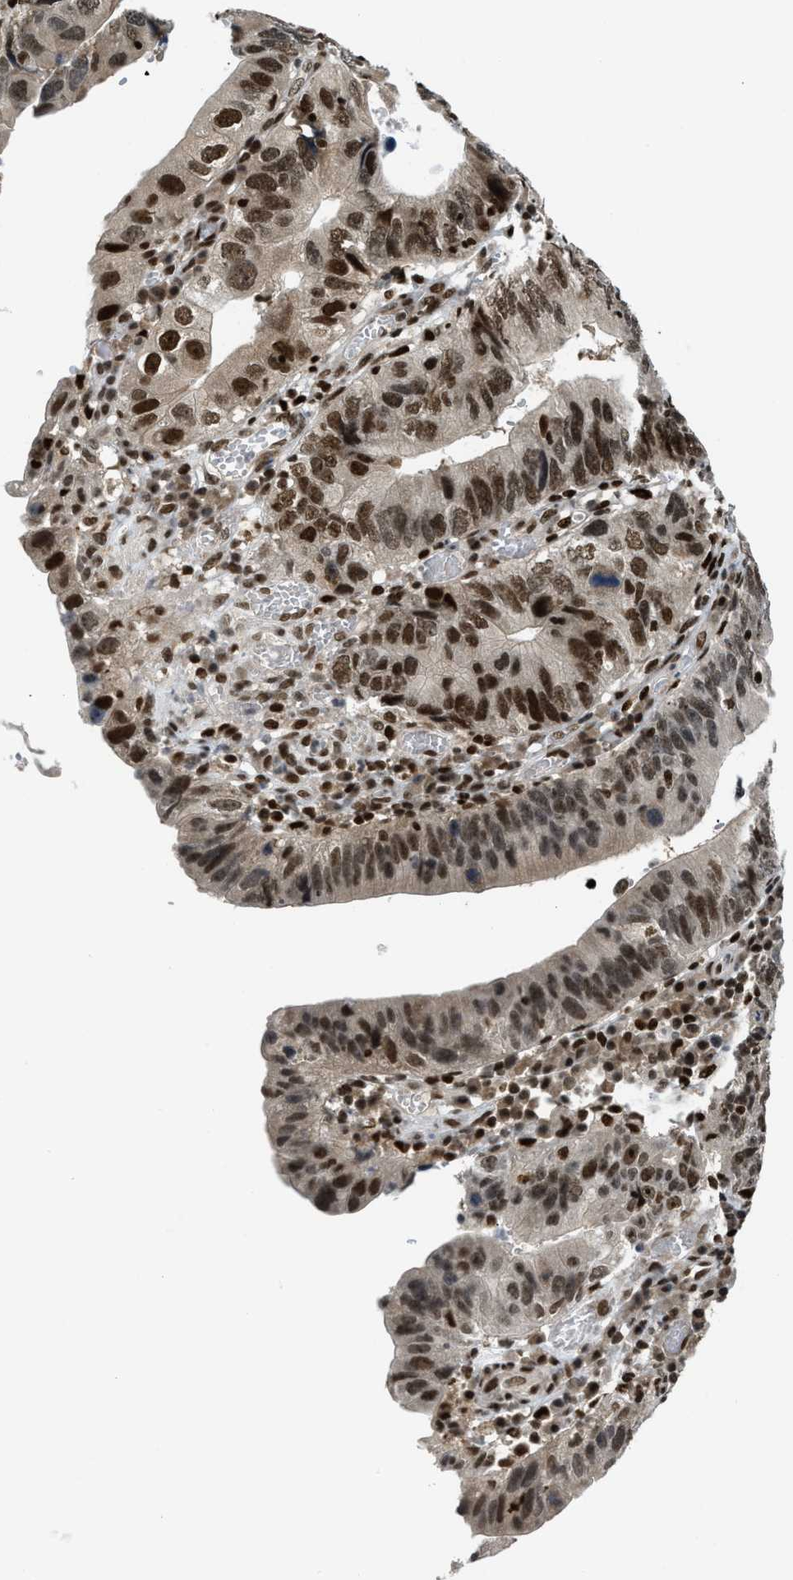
{"staining": {"intensity": "strong", "quantity": ">75%", "location": "nuclear"}, "tissue": "stomach cancer", "cell_type": "Tumor cells", "image_type": "cancer", "snomed": [{"axis": "morphology", "description": "Adenocarcinoma, NOS"}, {"axis": "topography", "description": "Stomach"}], "caption": "An immunohistochemistry (IHC) micrograph of neoplastic tissue is shown. Protein staining in brown shows strong nuclear positivity in stomach cancer (adenocarcinoma) within tumor cells. The staining was performed using DAB (3,3'-diaminobenzidine), with brown indicating positive protein expression. Nuclei are stained blue with hematoxylin.", "gene": "RFX5", "patient": {"sex": "male", "age": 59}}